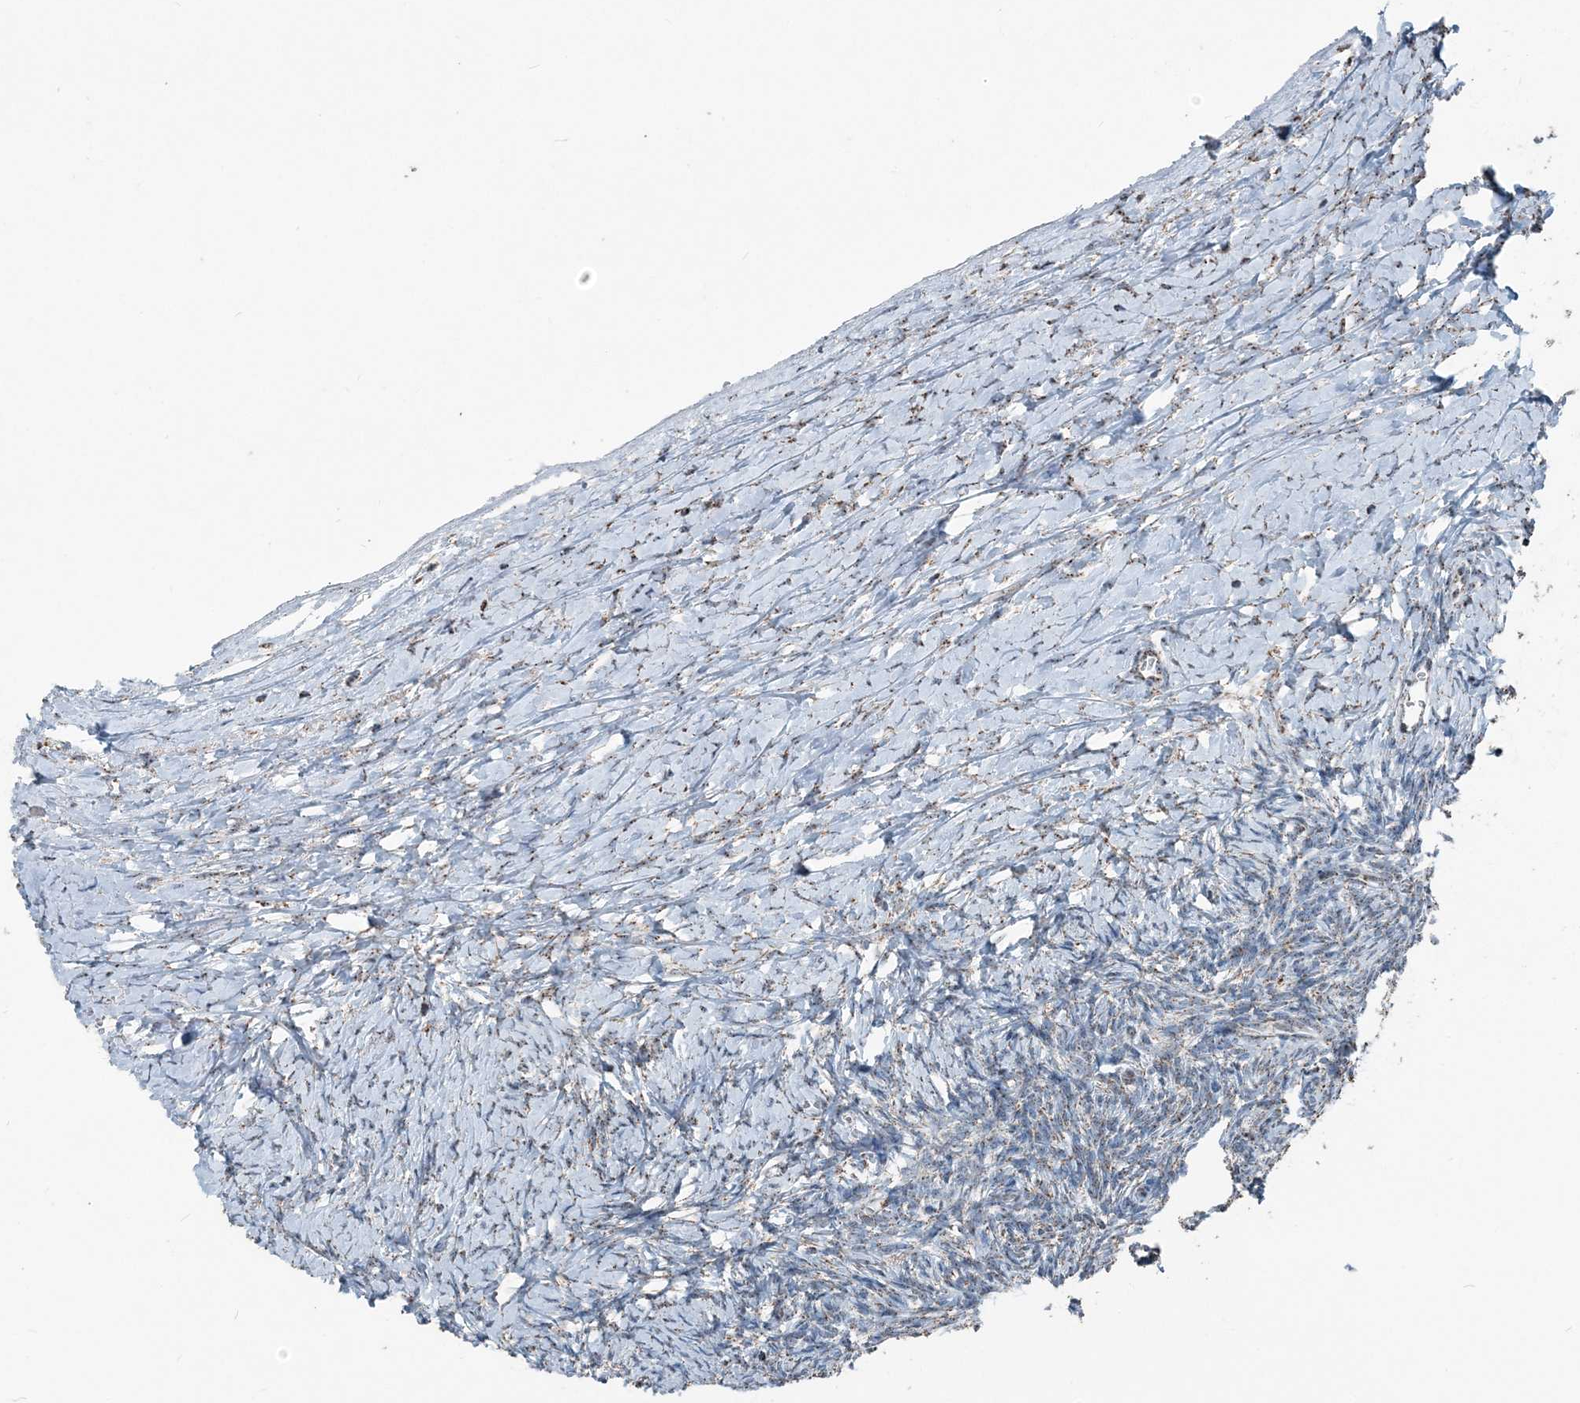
{"staining": {"intensity": "strong", "quantity": ">75%", "location": "cytoplasmic/membranous"}, "tissue": "ovary", "cell_type": "Follicle cells", "image_type": "normal", "snomed": [{"axis": "morphology", "description": "Normal tissue, NOS"}, {"axis": "morphology", "description": "Developmental malformation"}, {"axis": "topography", "description": "Ovary"}], "caption": "DAB immunohistochemical staining of benign ovary exhibits strong cytoplasmic/membranous protein positivity in approximately >75% of follicle cells.", "gene": "SUCLG1", "patient": {"sex": "female", "age": 39}}